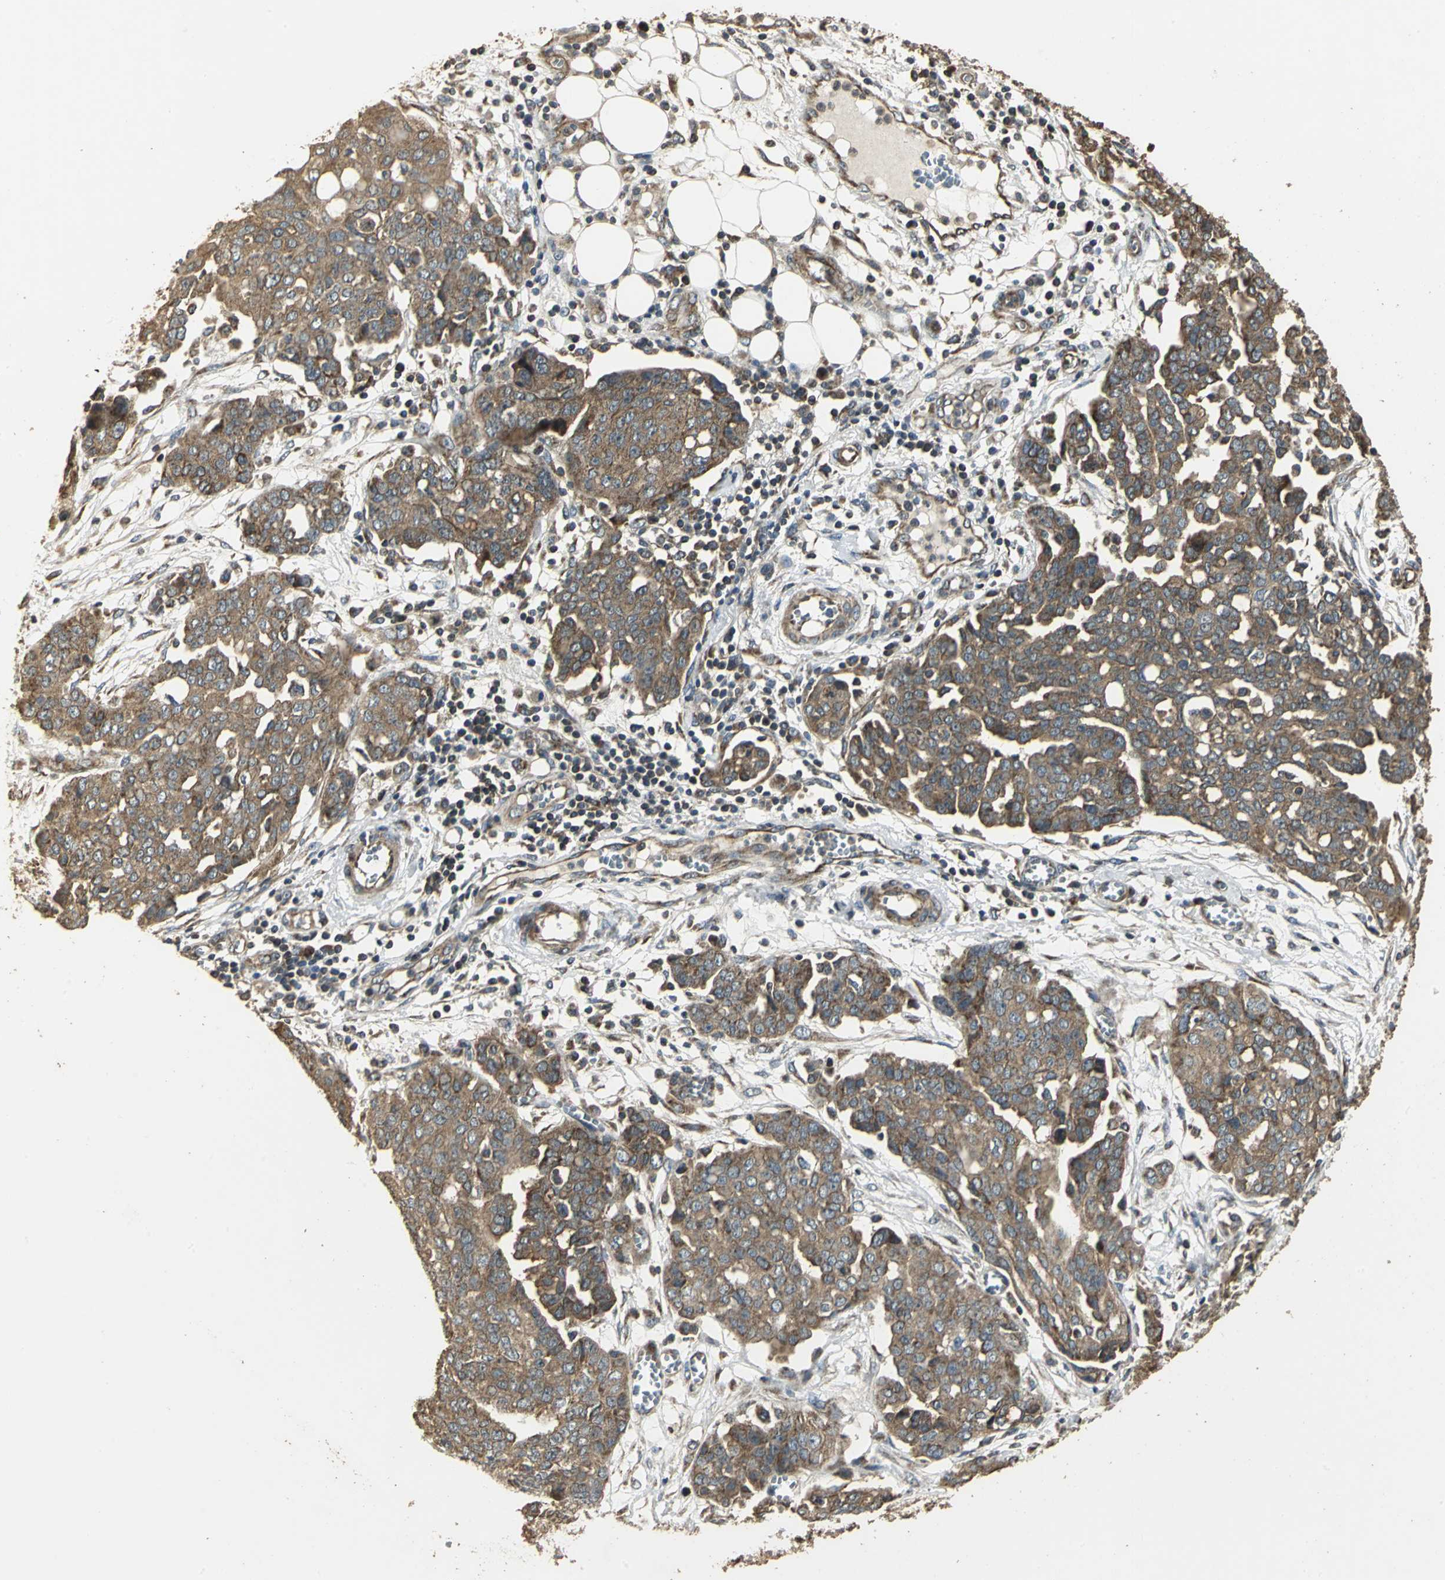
{"staining": {"intensity": "strong", "quantity": ">75%", "location": "cytoplasmic/membranous"}, "tissue": "ovarian cancer", "cell_type": "Tumor cells", "image_type": "cancer", "snomed": [{"axis": "morphology", "description": "Cystadenocarcinoma, serous, NOS"}, {"axis": "topography", "description": "Soft tissue"}, {"axis": "topography", "description": "Ovary"}], "caption": "Protein staining of ovarian cancer (serous cystadenocarcinoma) tissue displays strong cytoplasmic/membranous expression in about >75% of tumor cells.", "gene": "KANK1", "patient": {"sex": "female", "age": 57}}